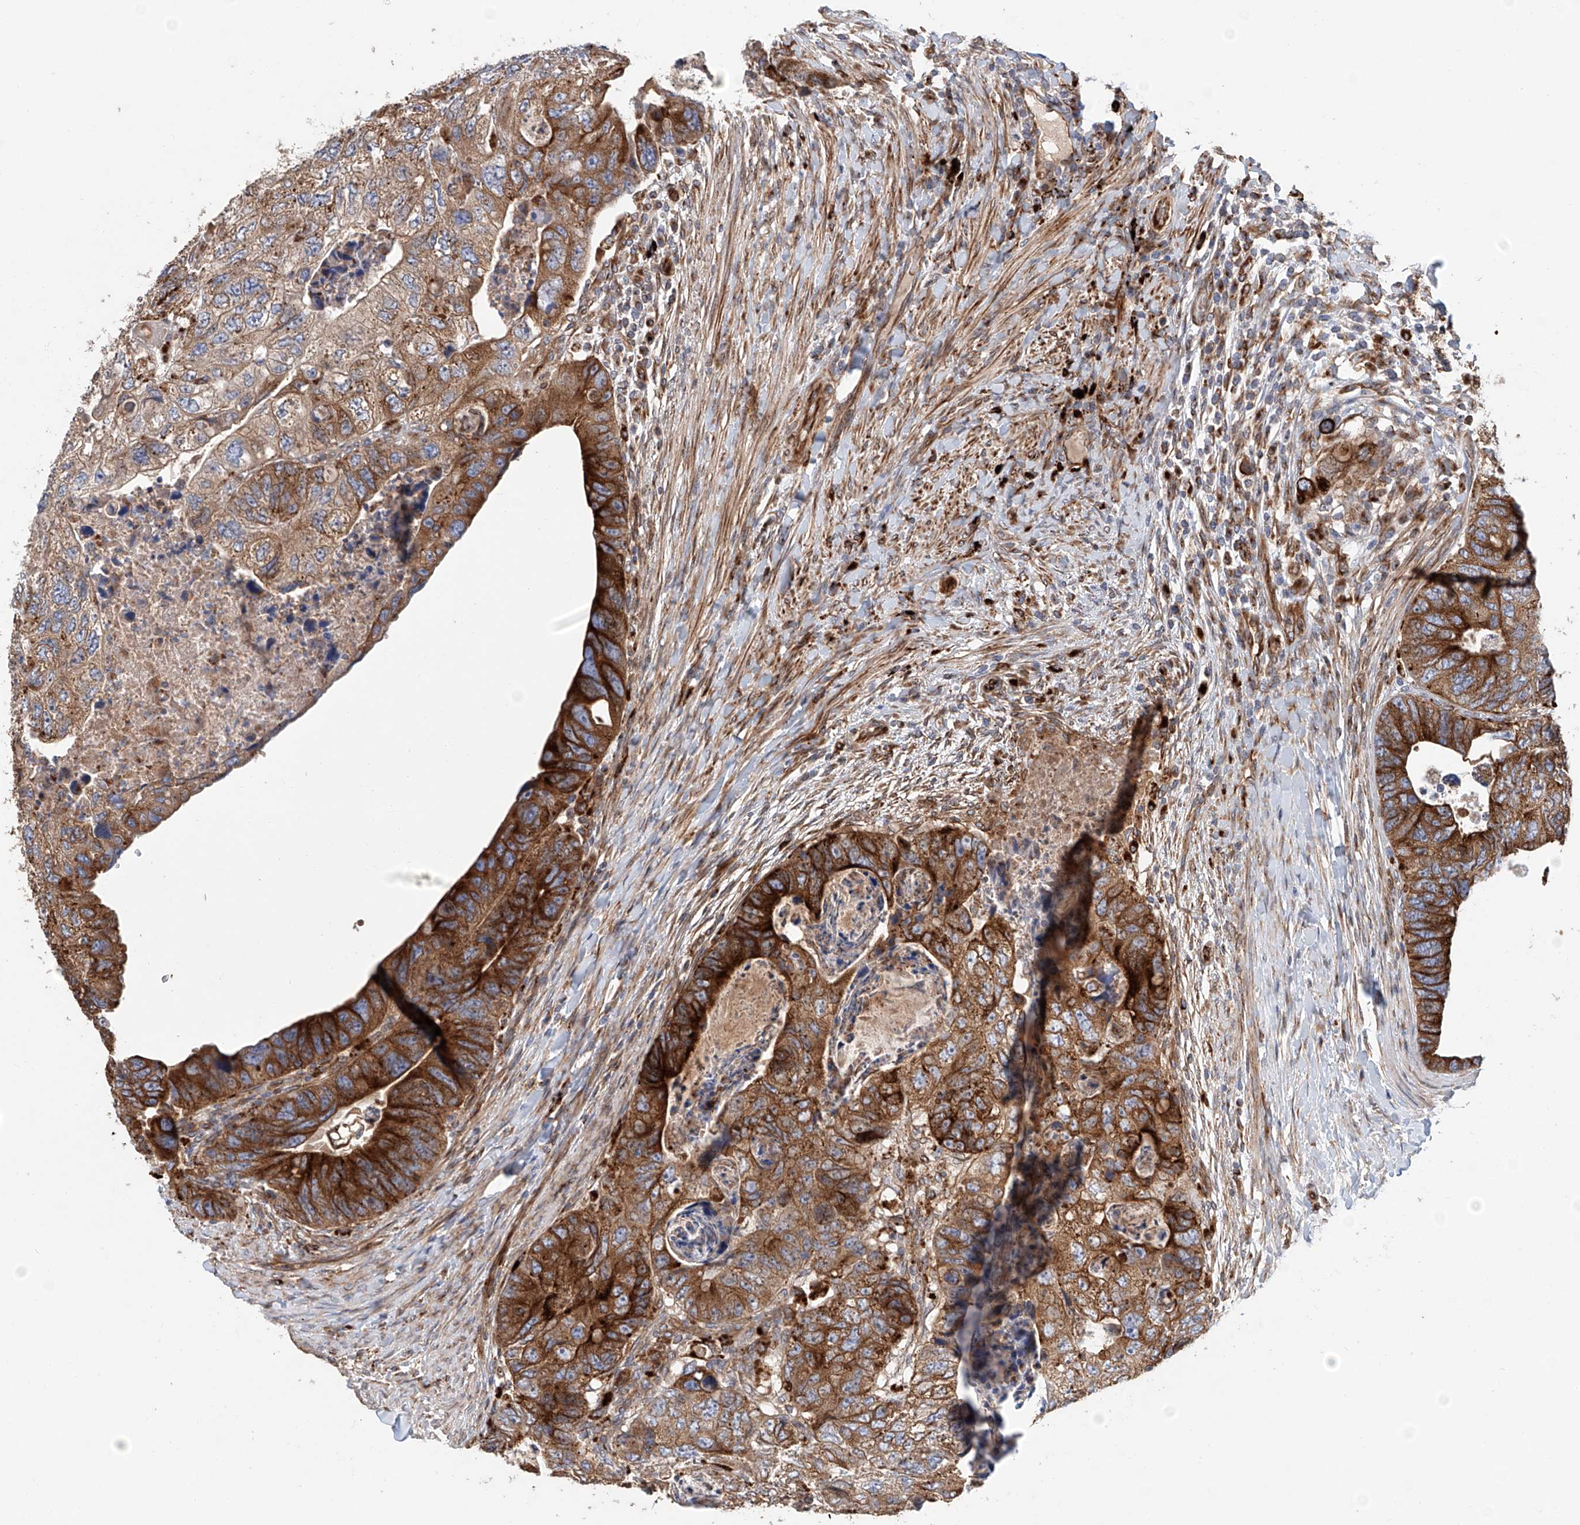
{"staining": {"intensity": "strong", "quantity": ">75%", "location": "cytoplasmic/membranous"}, "tissue": "colorectal cancer", "cell_type": "Tumor cells", "image_type": "cancer", "snomed": [{"axis": "morphology", "description": "Adenocarcinoma, NOS"}, {"axis": "topography", "description": "Rectum"}], "caption": "Adenocarcinoma (colorectal) stained for a protein demonstrates strong cytoplasmic/membranous positivity in tumor cells.", "gene": "HGSNAT", "patient": {"sex": "male", "age": 59}}